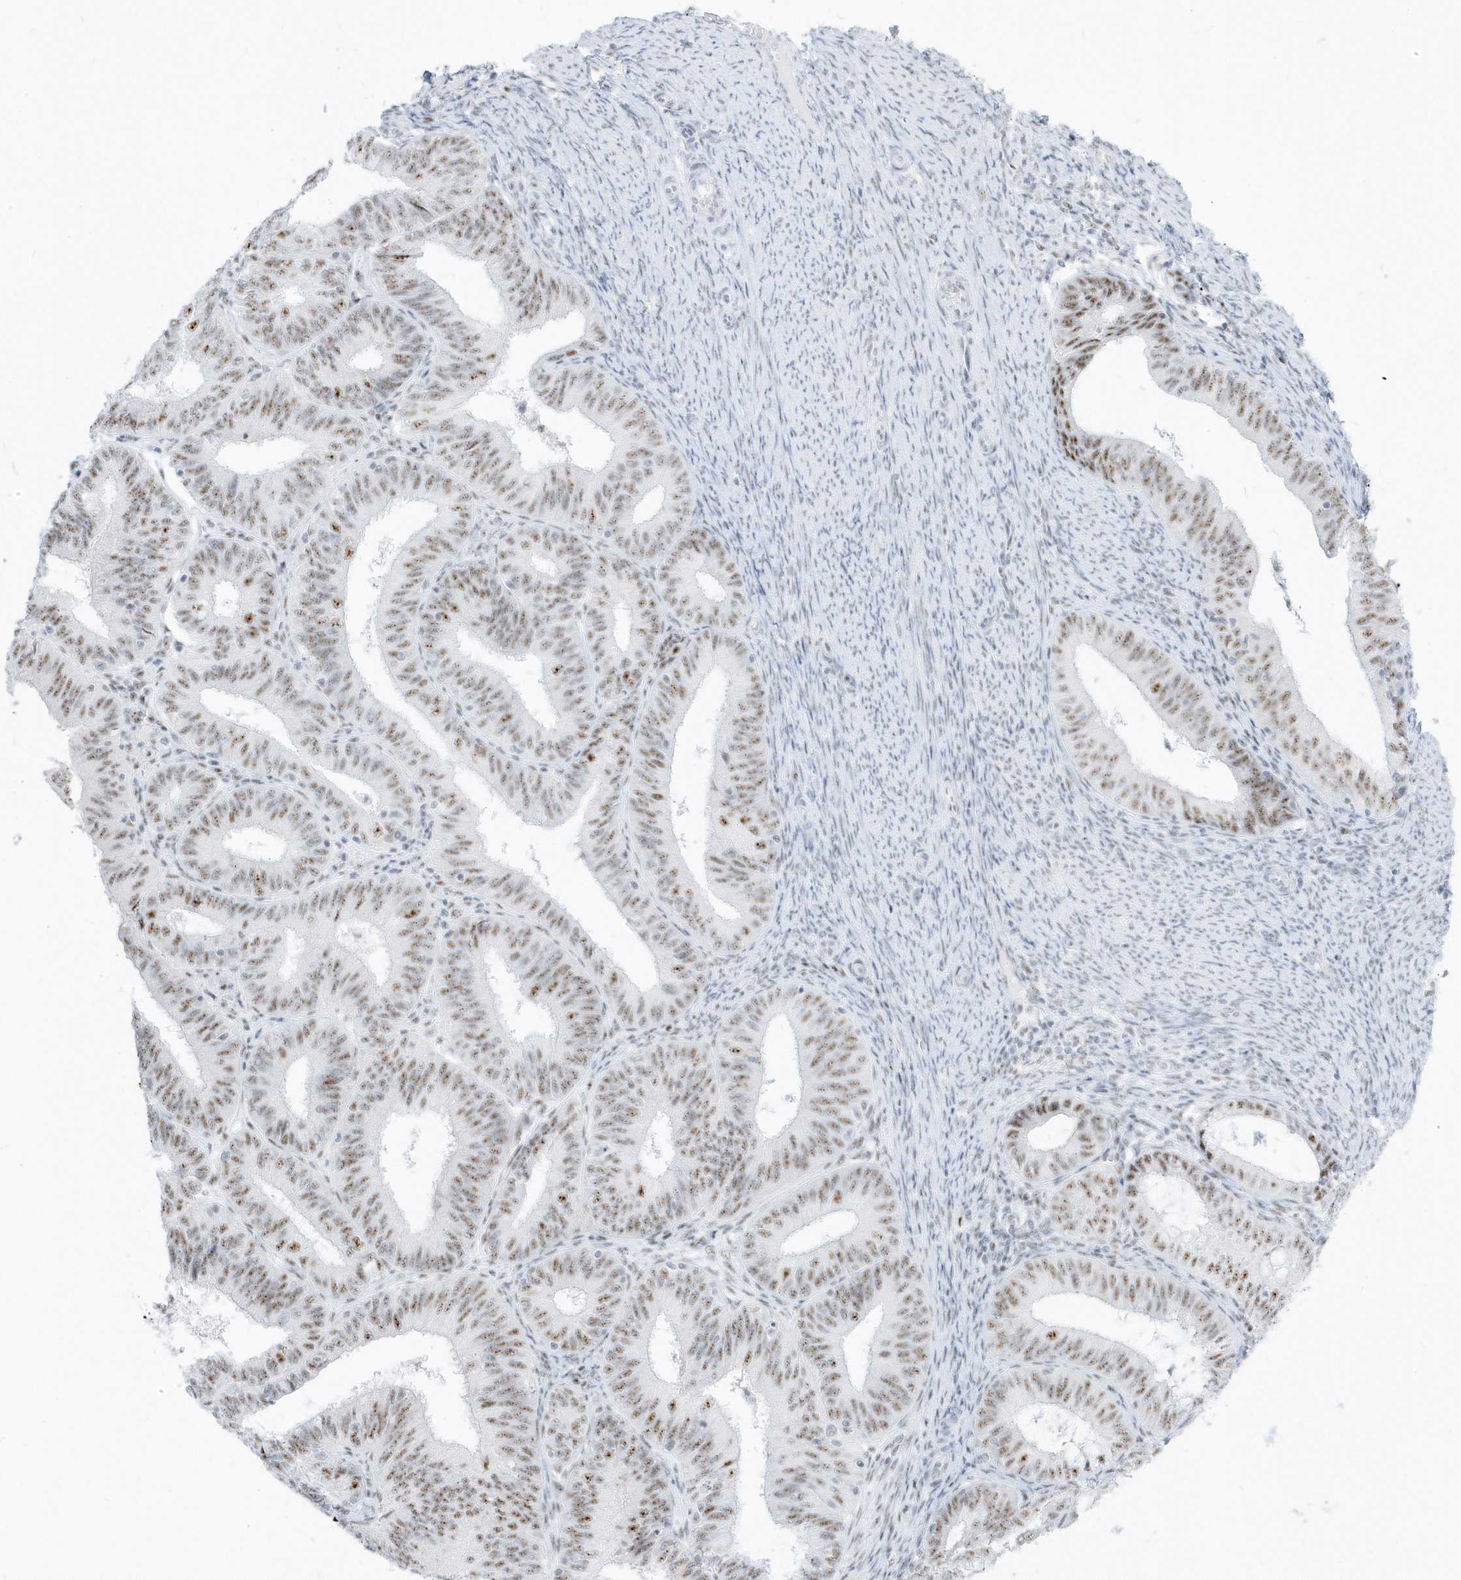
{"staining": {"intensity": "moderate", "quantity": ">75%", "location": "nuclear"}, "tissue": "endometrial cancer", "cell_type": "Tumor cells", "image_type": "cancer", "snomed": [{"axis": "morphology", "description": "Adenocarcinoma, NOS"}, {"axis": "topography", "description": "Endometrium"}], "caption": "Brown immunohistochemical staining in human endometrial adenocarcinoma displays moderate nuclear positivity in approximately >75% of tumor cells.", "gene": "PLEKHN1", "patient": {"sex": "female", "age": 51}}